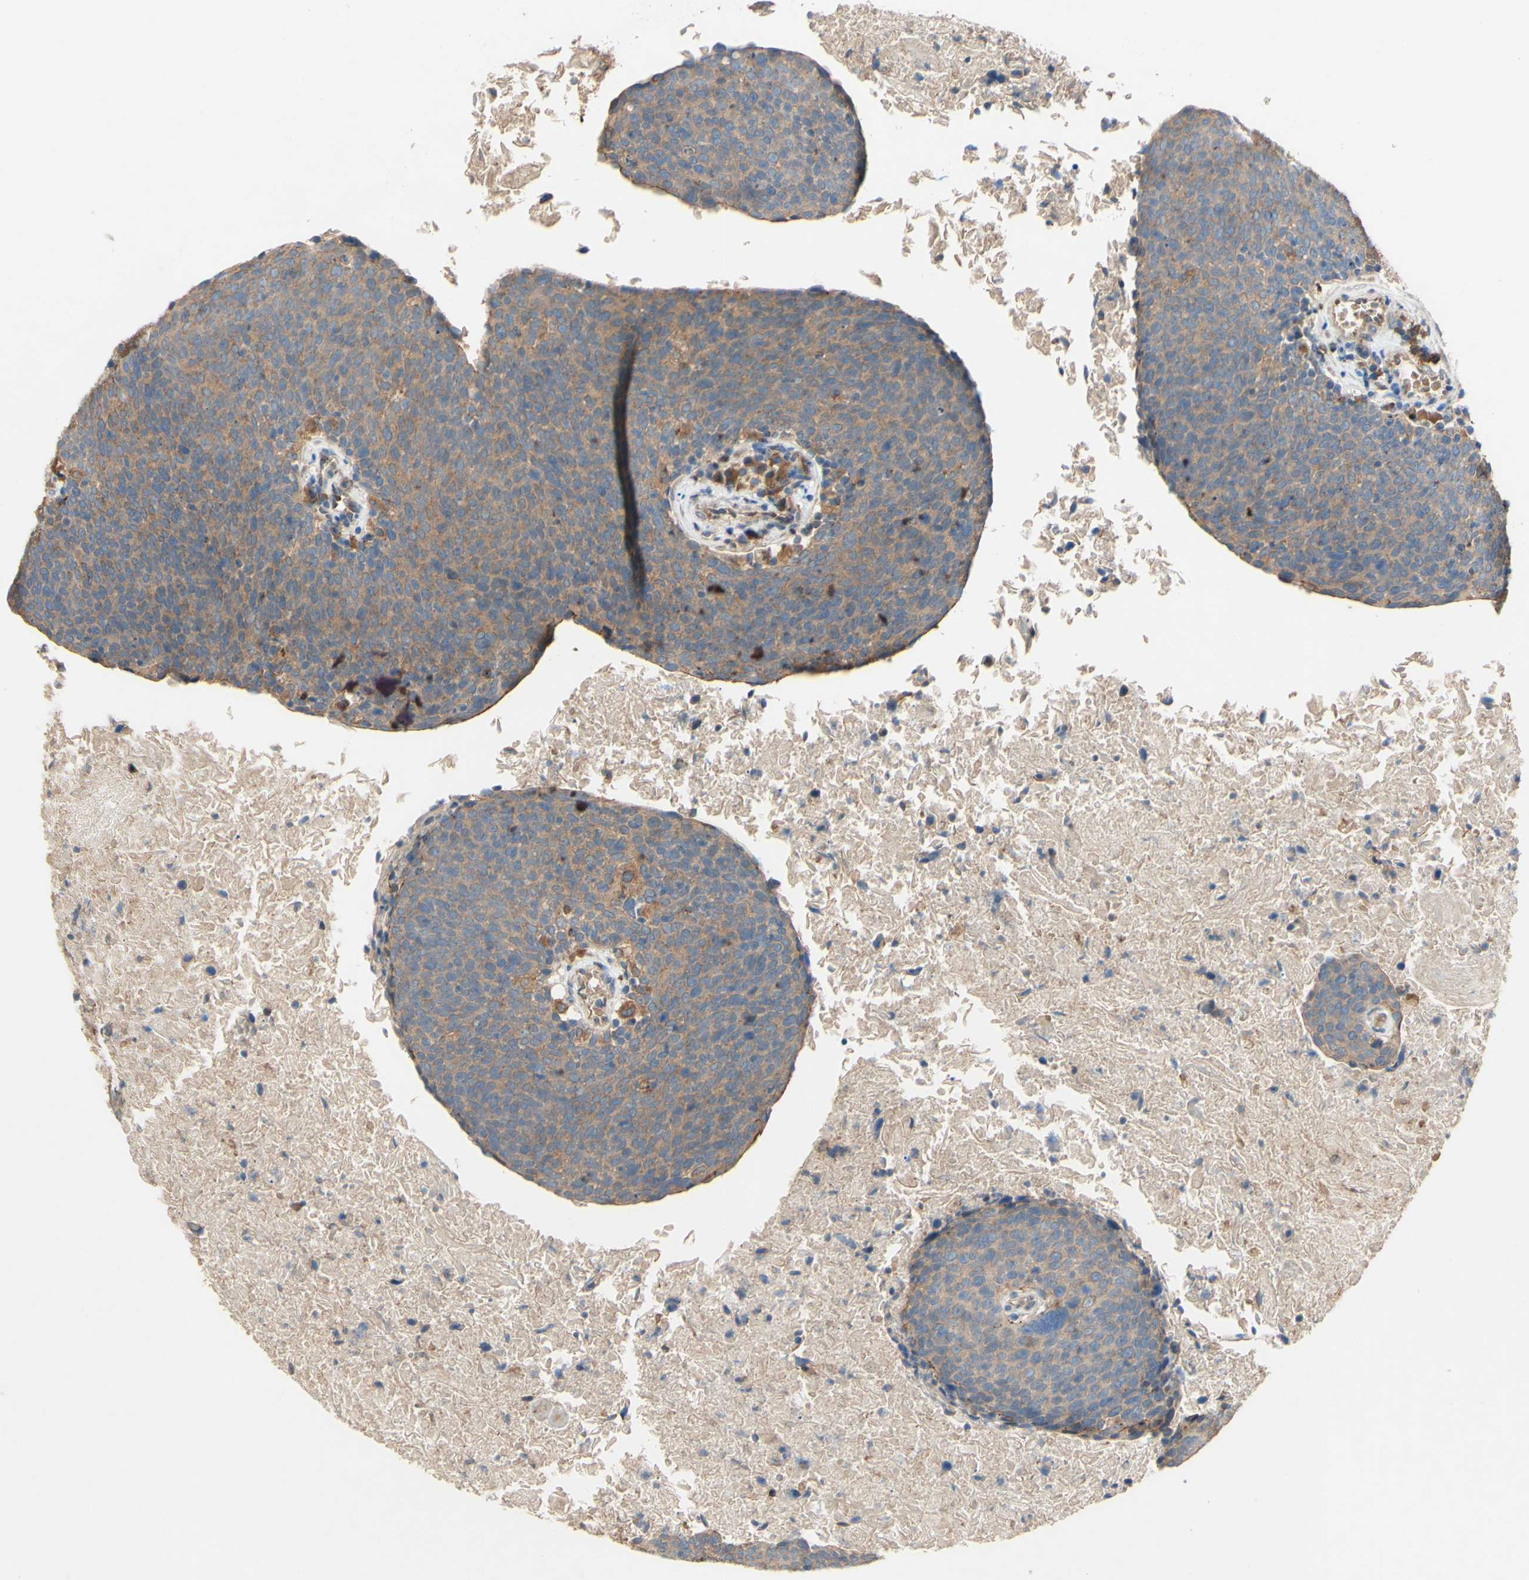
{"staining": {"intensity": "moderate", "quantity": ">75%", "location": "cytoplasmic/membranous"}, "tissue": "head and neck cancer", "cell_type": "Tumor cells", "image_type": "cancer", "snomed": [{"axis": "morphology", "description": "Squamous cell carcinoma, NOS"}, {"axis": "morphology", "description": "Squamous cell carcinoma, metastatic, NOS"}, {"axis": "topography", "description": "Lymph node"}, {"axis": "topography", "description": "Head-Neck"}], "caption": "A high-resolution micrograph shows IHC staining of metastatic squamous cell carcinoma (head and neck), which demonstrates moderate cytoplasmic/membranous positivity in approximately >75% of tumor cells. (DAB (3,3'-diaminobenzidine) IHC with brightfield microscopy, high magnification).", "gene": "PDGFB", "patient": {"sex": "male", "age": 62}}